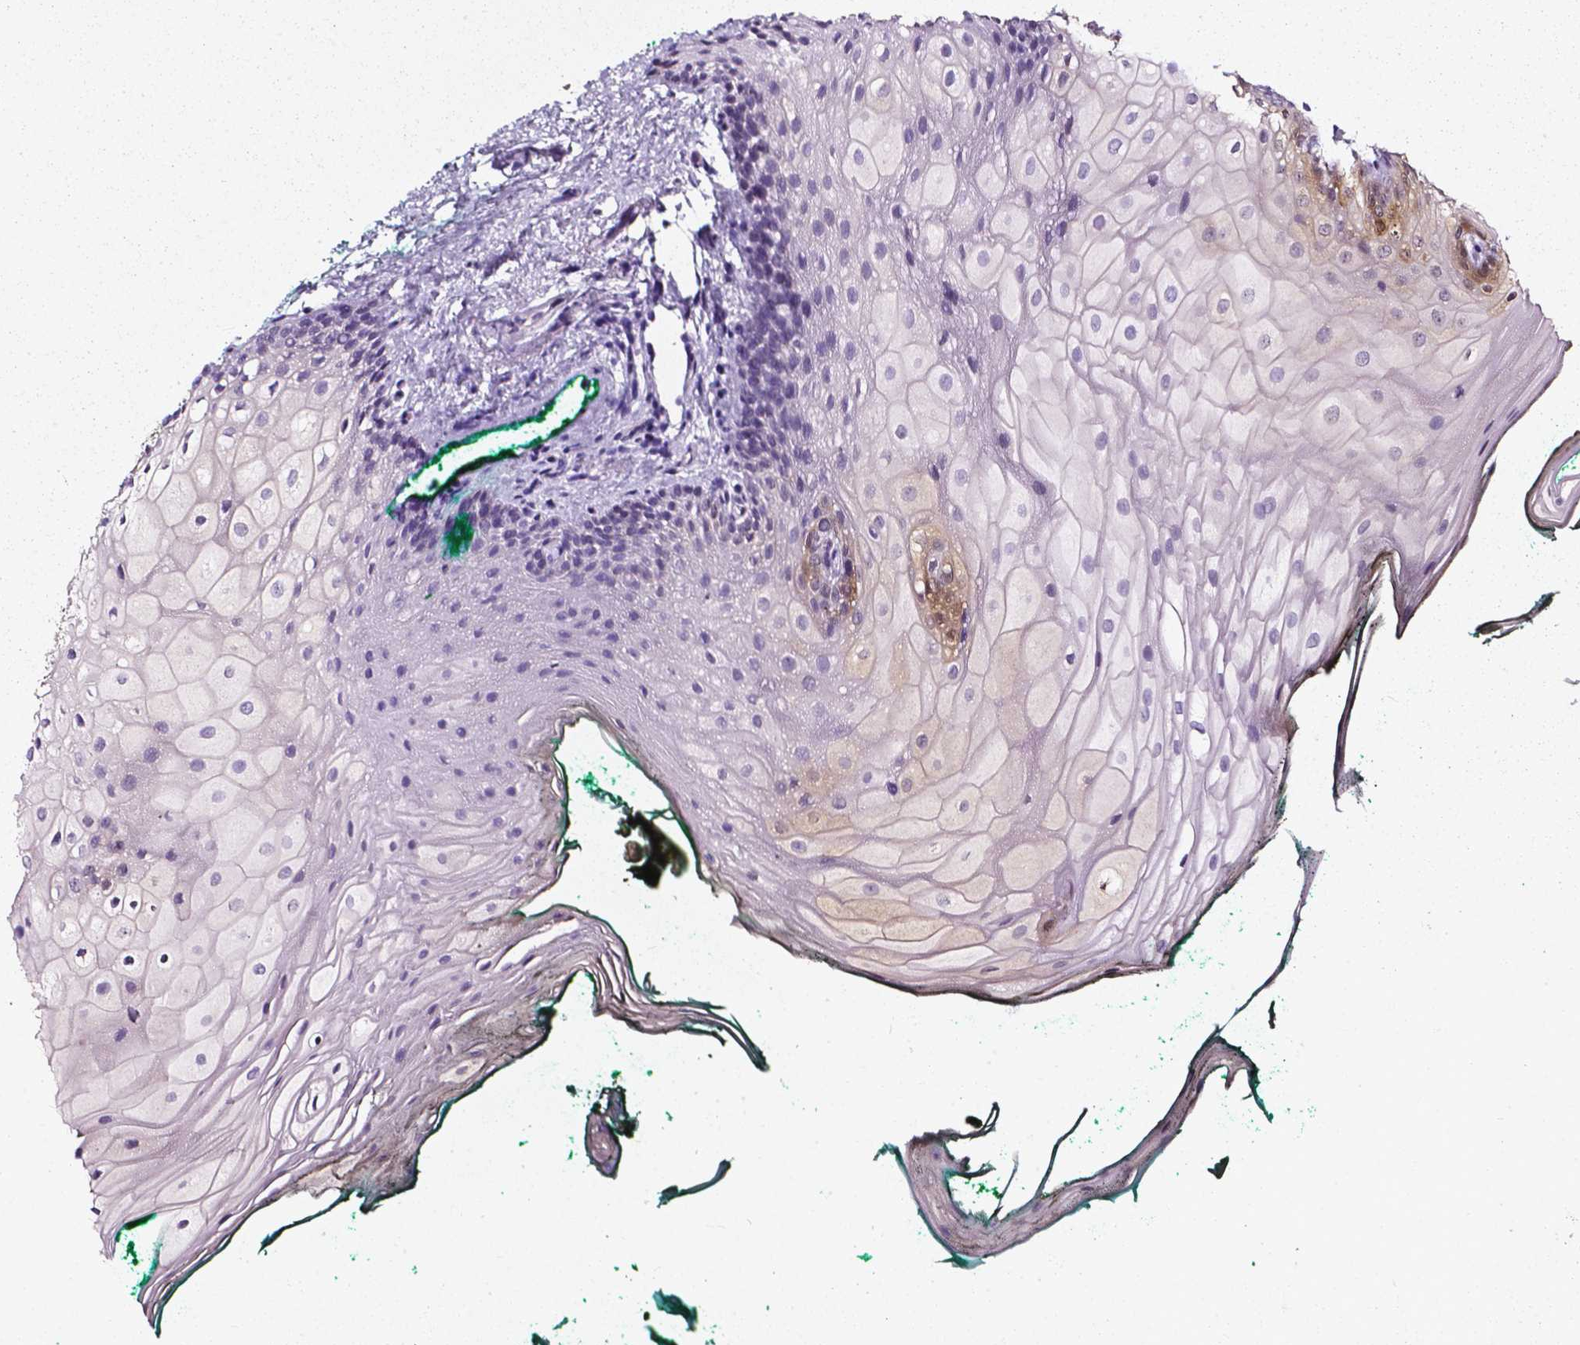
{"staining": {"intensity": "moderate", "quantity": "<25%", "location": "cytoplasmic/membranous,nuclear"}, "tissue": "oral mucosa", "cell_type": "Squamous epithelial cells", "image_type": "normal", "snomed": [{"axis": "morphology", "description": "Normal tissue, NOS"}, {"axis": "topography", "description": "Oral tissue"}], "caption": "Squamous epithelial cells show moderate cytoplasmic/membranous,nuclear expression in approximately <25% of cells in normal oral mucosa.", "gene": "AKR1B10", "patient": {"sex": "female", "age": 68}}